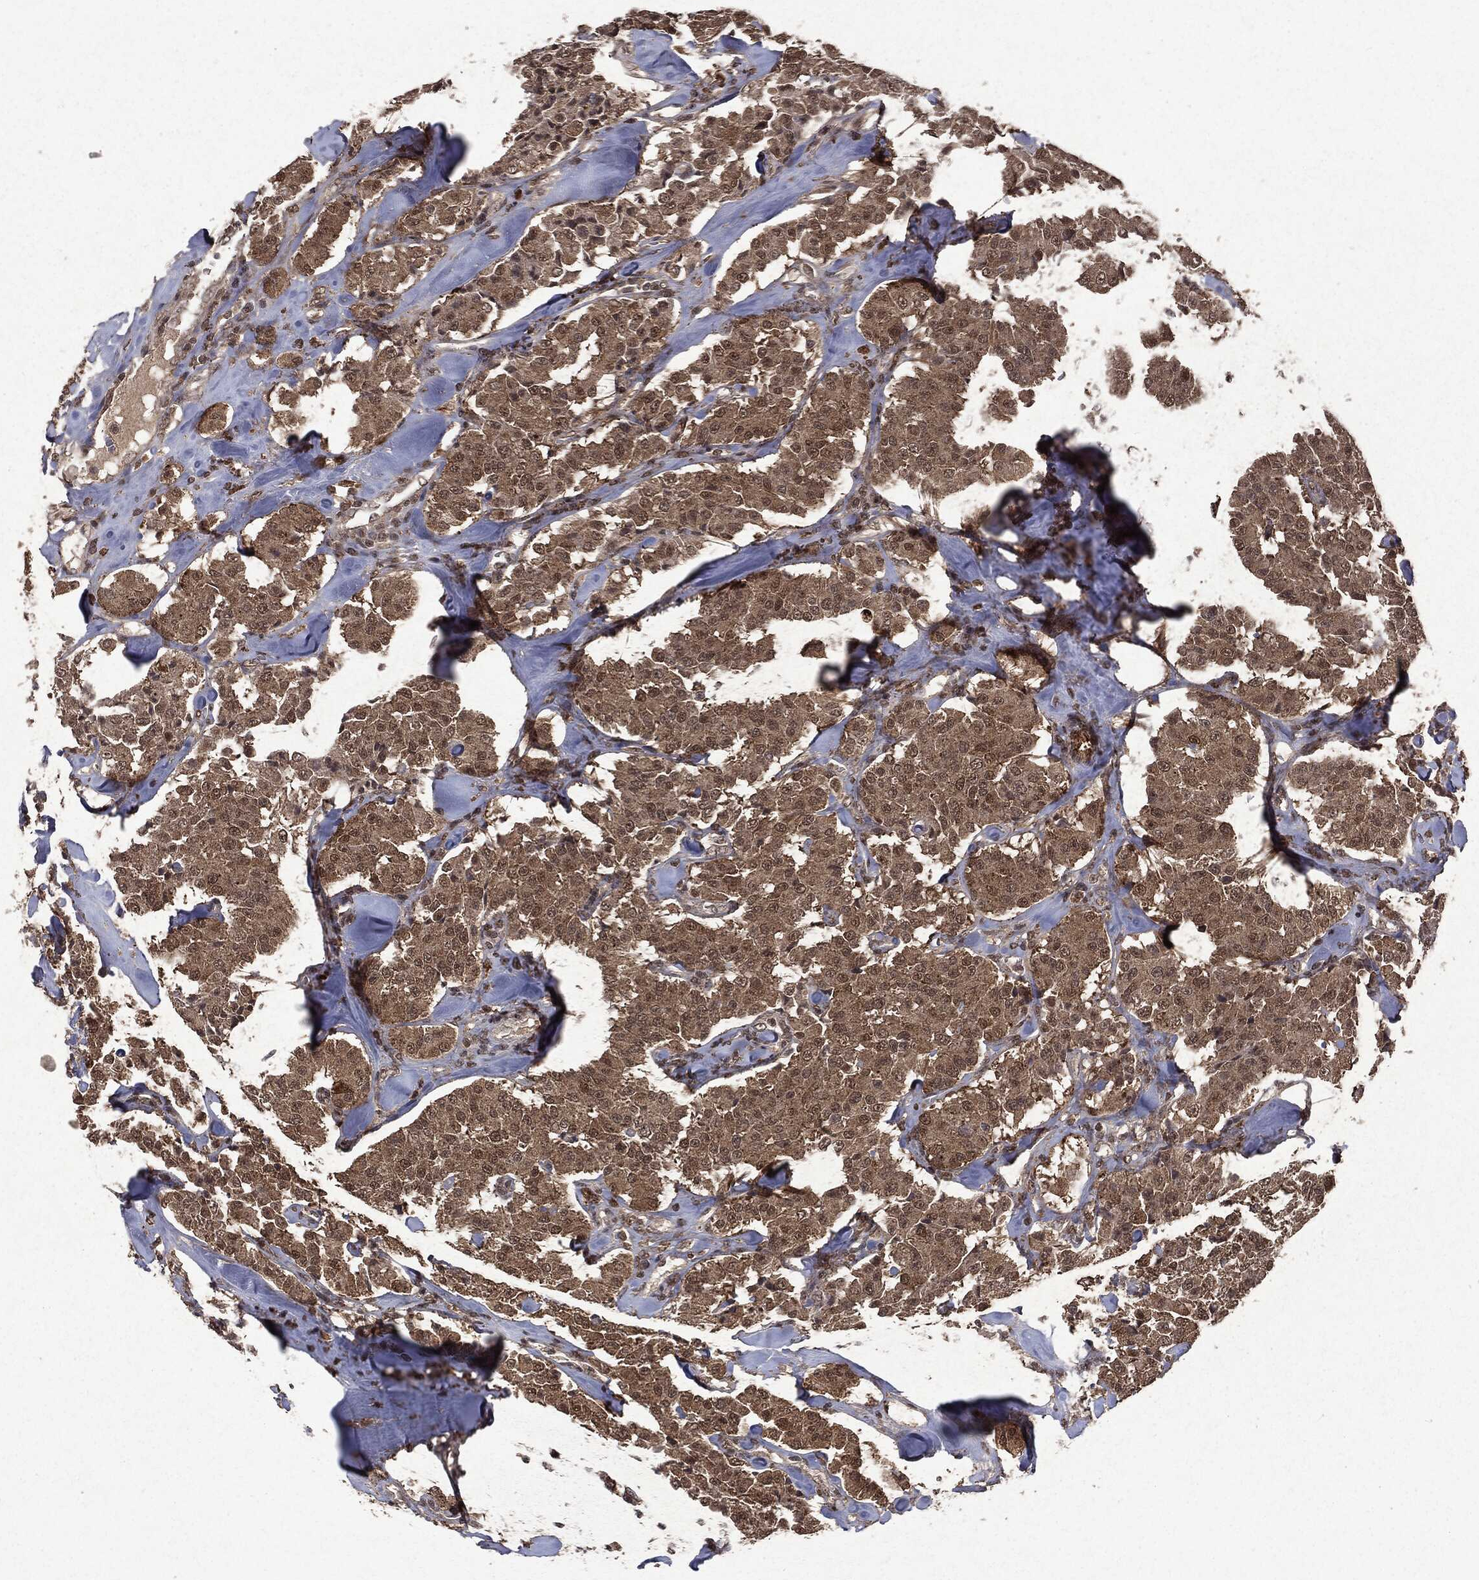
{"staining": {"intensity": "moderate", "quantity": ">75%", "location": "cytoplasmic/membranous"}, "tissue": "carcinoid", "cell_type": "Tumor cells", "image_type": "cancer", "snomed": [{"axis": "morphology", "description": "Carcinoid, malignant, NOS"}, {"axis": "topography", "description": "Pancreas"}], "caption": "A photomicrograph showing moderate cytoplasmic/membranous positivity in approximately >75% of tumor cells in carcinoid (malignant), as visualized by brown immunohistochemical staining.", "gene": "PEBP1", "patient": {"sex": "male", "age": 41}}